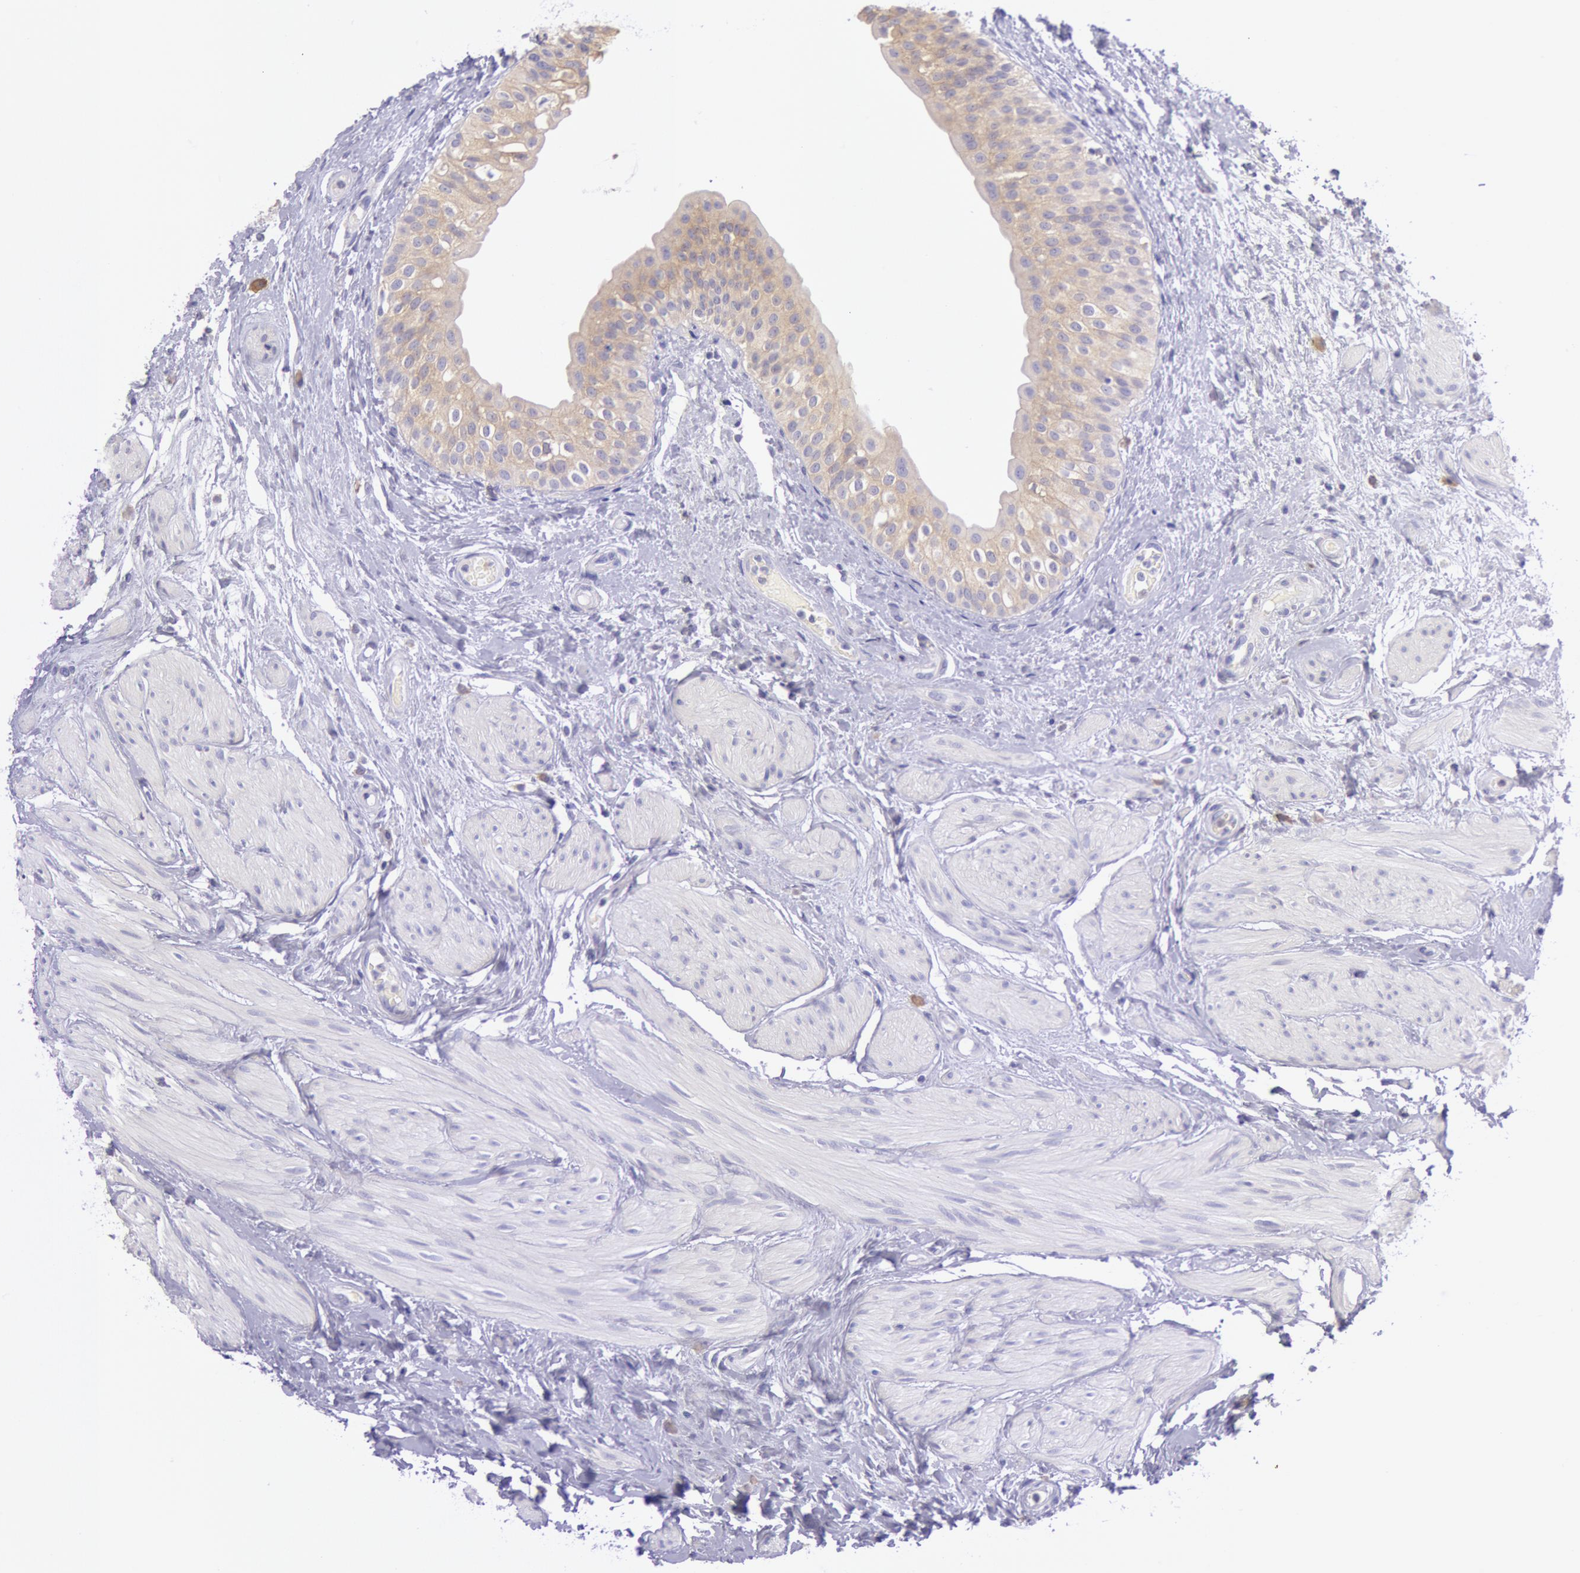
{"staining": {"intensity": "negative", "quantity": "none", "location": "none"}, "tissue": "urinary bladder", "cell_type": "Urothelial cells", "image_type": "normal", "snomed": [{"axis": "morphology", "description": "Normal tissue, NOS"}, {"axis": "topography", "description": "Urinary bladder"}], "caption": "Immunohistochemical staining of unremarkable urinary bladder displays no significant positivity in urothelial cells.", "gene": "MYH1", "patient": {"sex": "female", "age": 55}}